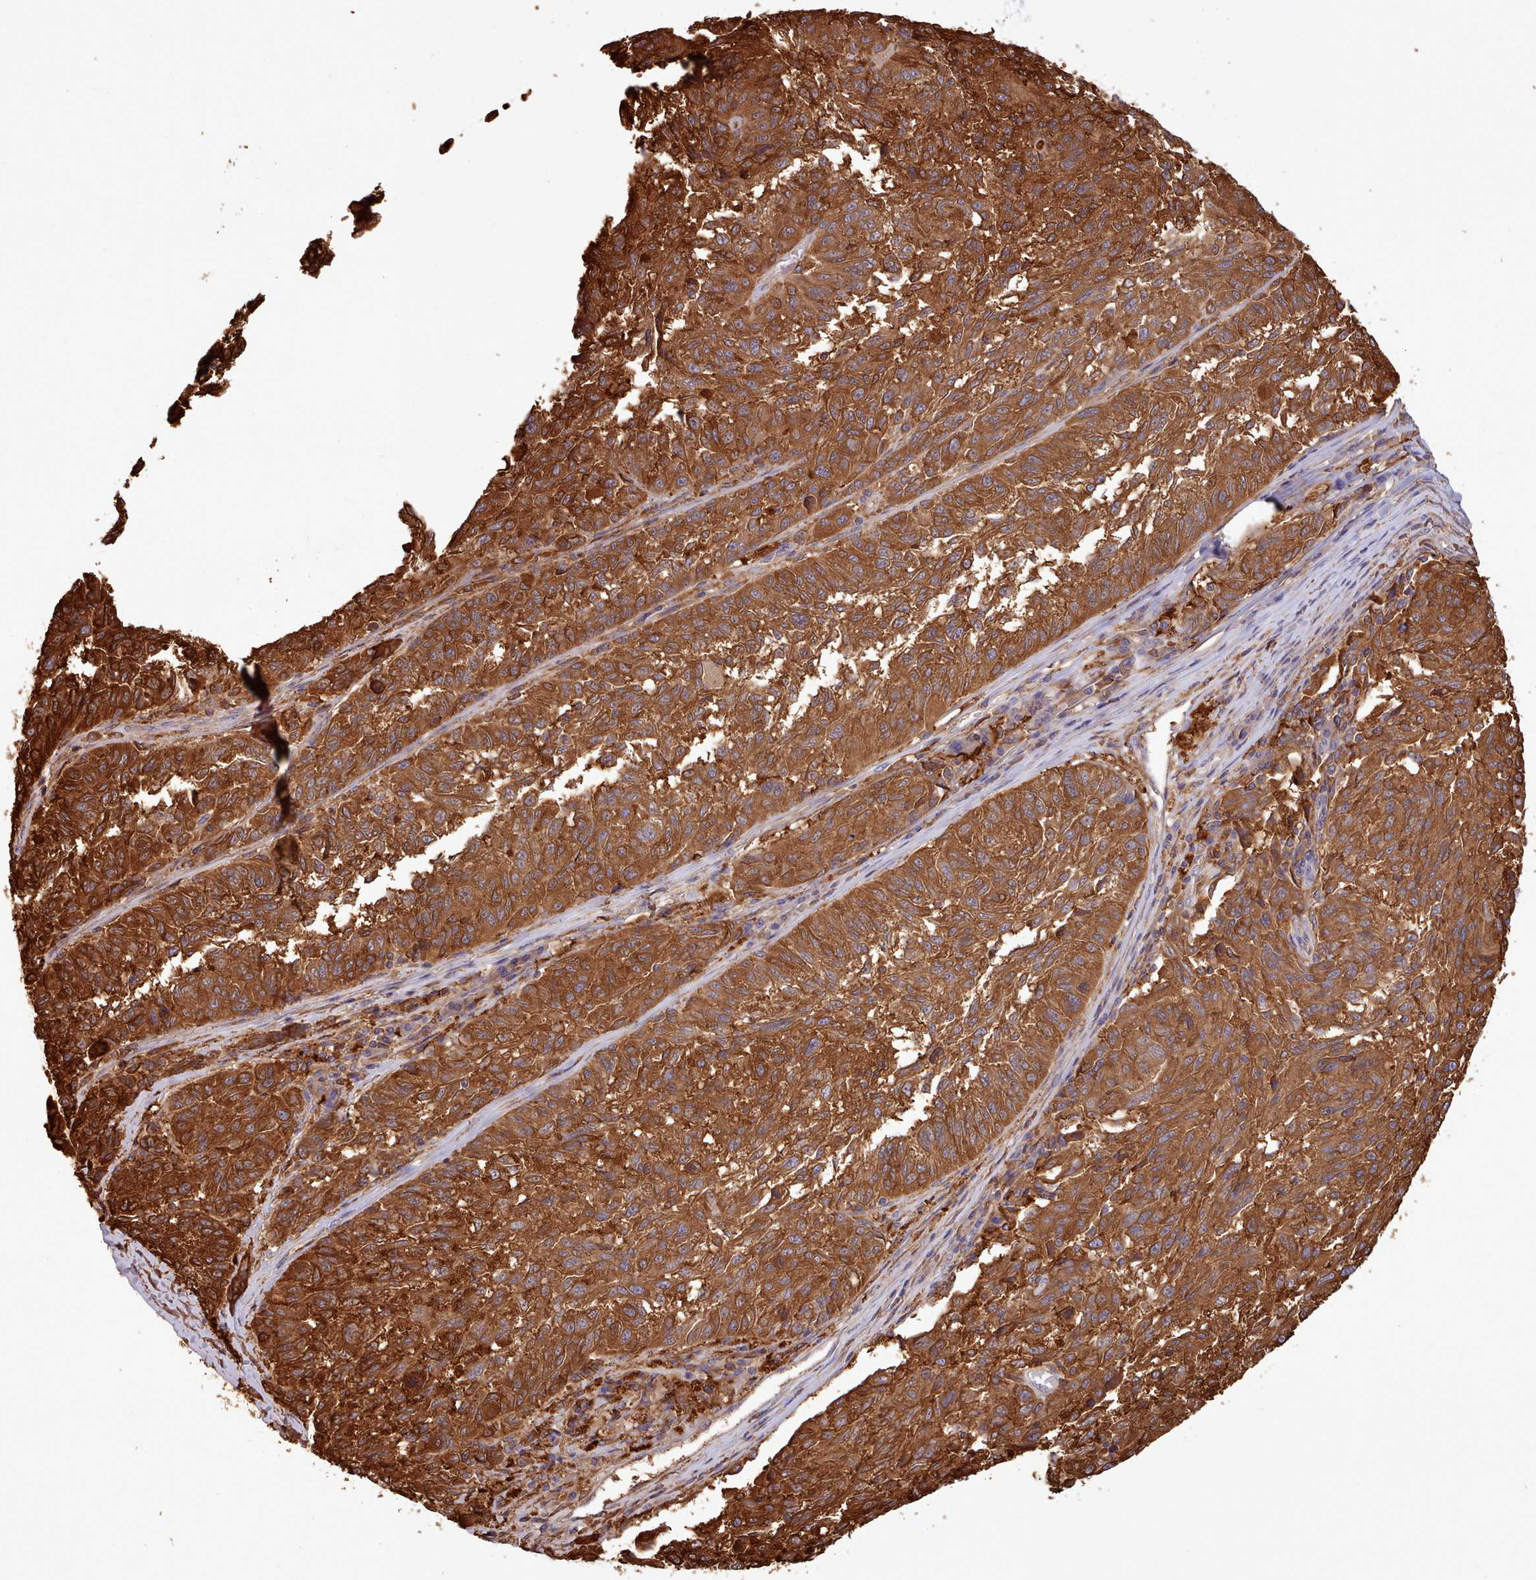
{"staining": {"intensity": "strong", "quantity": ">75%", "location": "cytoplasmic/membranous"}, "tissue": "melanoma", "cell_type": "Tumor cells", "image_type": "cancer", "snomed": [{"axis": "morphology", "description": "Malignant melanoma, NOS"}, {"axis": "topography", "description": "Skin"}], "caption": "IHC staining of melanoma, which displays high levels of strong cytoplasmic/membranous expression in about >75% of tumor cells indicating strong cytoplasmic/membranous protein staining. The staining was performed using DAB (brown) for protein detection and nuclei were counterstained in hematoxylin (blue).", "gene": "SLC4A9", "patient": {"sex": "male", "age": 53}}